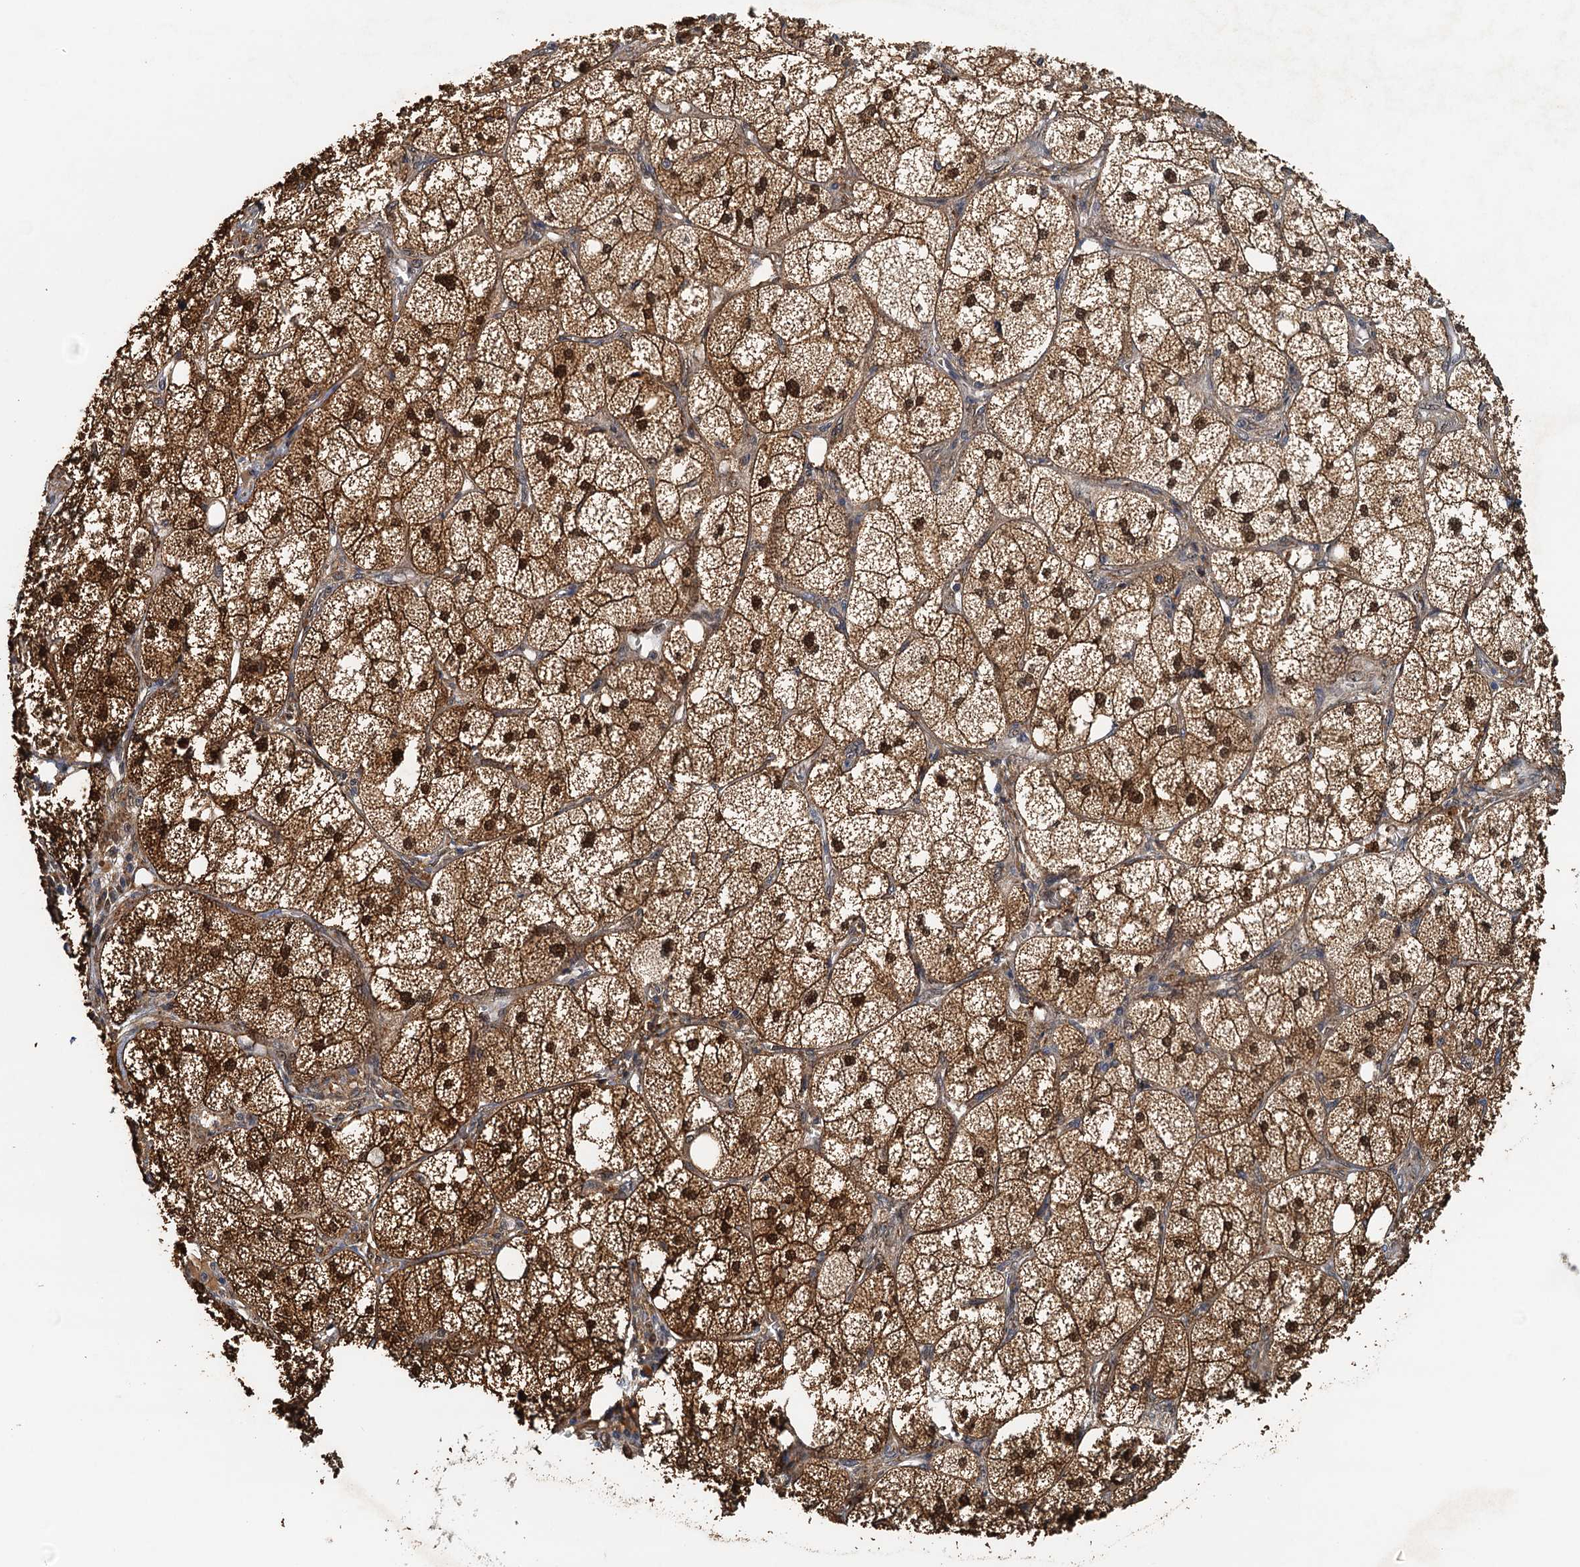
{"staining": {"intensity": "strong", "quantity": ">75%", "location": "cytoplasmic/membranous,nuclear"}, "tissue": "adrenal gland", "cell_type": "Glandular cells", "image_type": "normal", "snomed": [{"axis": "morphology", "description": "Normal tissue, NOS"}, {"axis": "topography", "description": "Adrenal gland"}], "caption": "Brown immunohistochemical staining in unremarkable adrenal gland shows strong cytoplasmic/membranous,nuclear staining in about >75% of glandular cells.", "gene": "UBL7", "patient": {"sex": "female", "age": 61}}